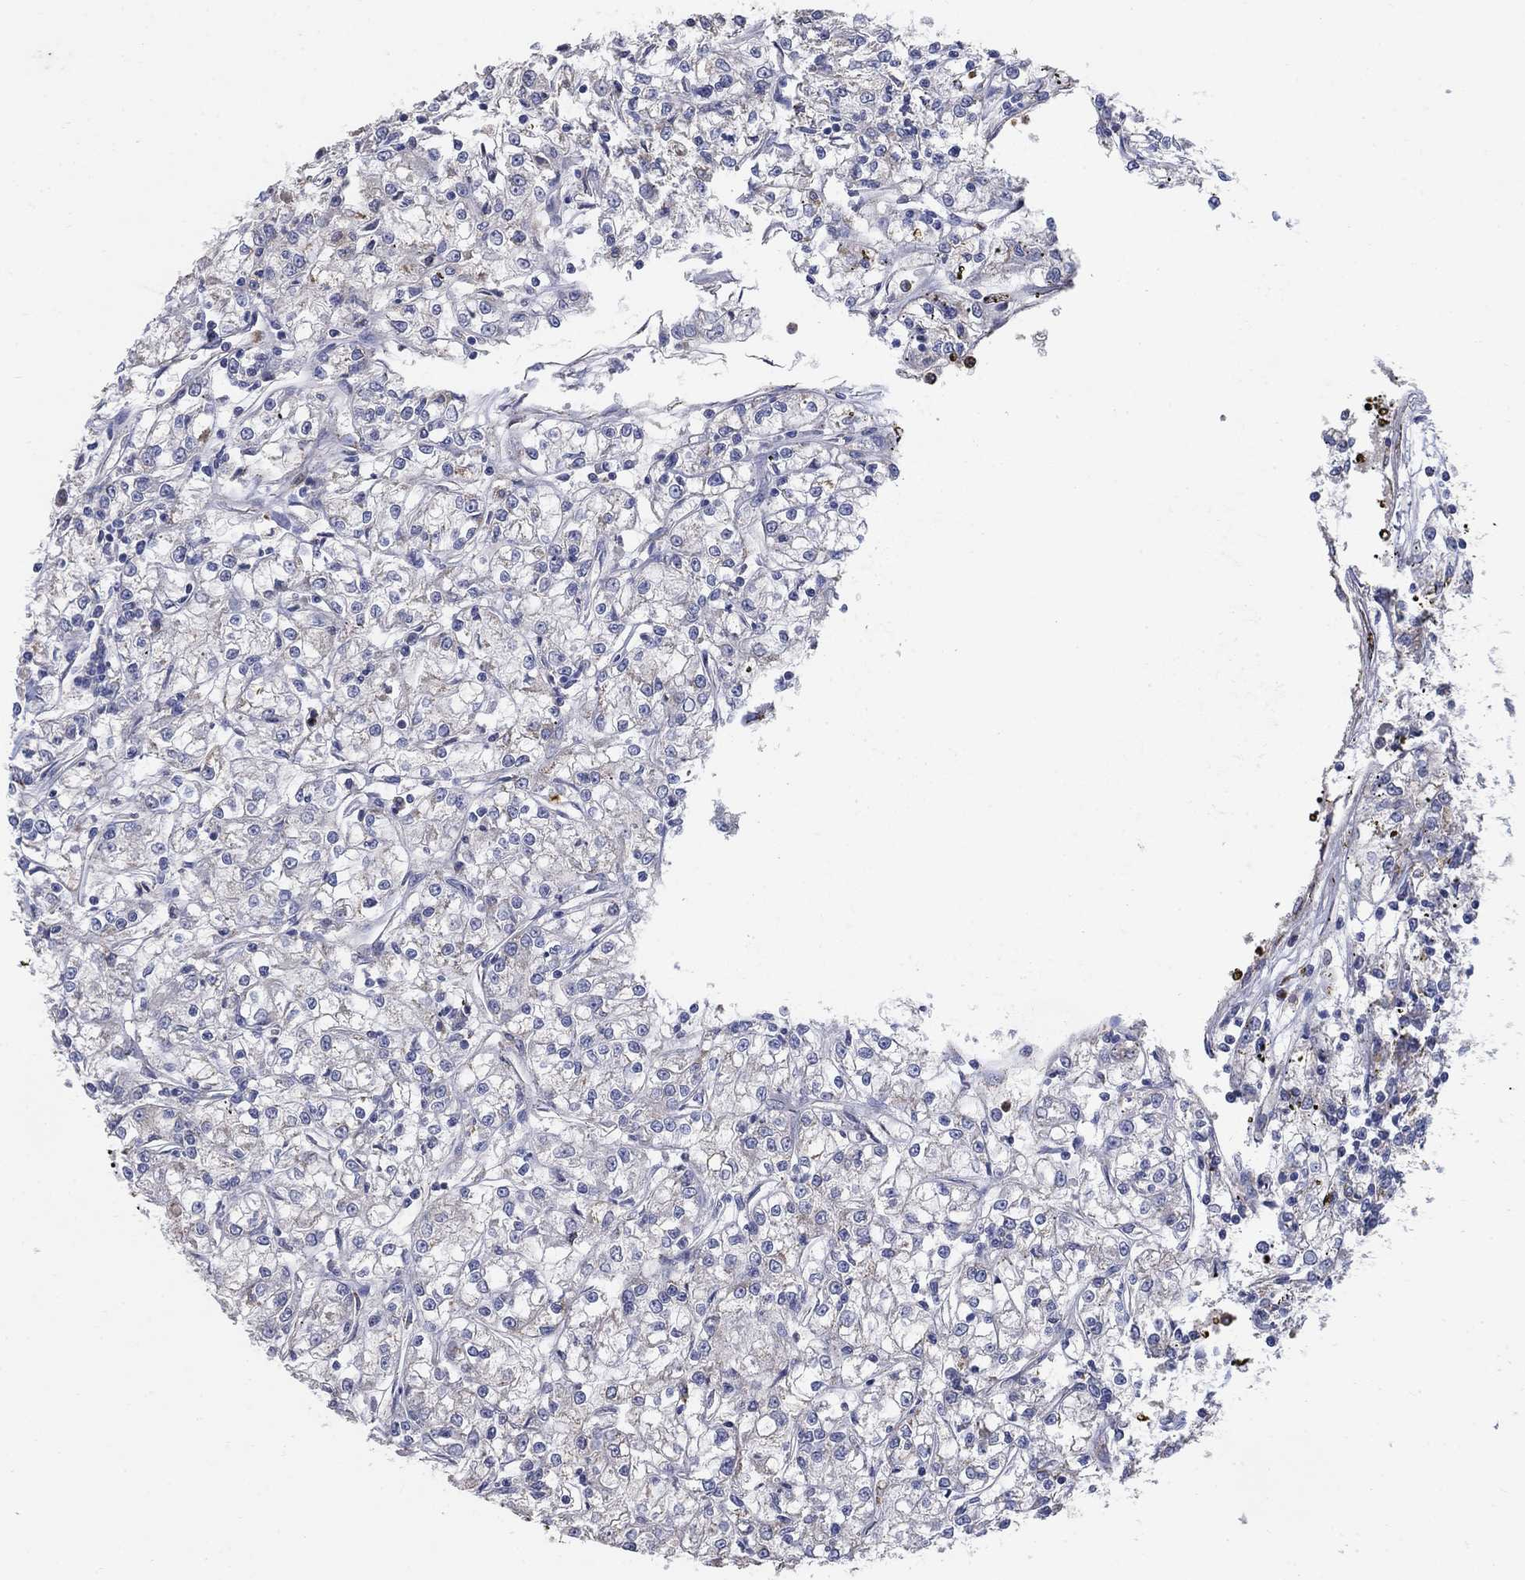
{"staining": {"intensity": "negative", "quantity": "none", "location": "none"}, "tissue": "renal cancer", "cell_type": "Tumor cells", "image_type": "cancer", "snomed": [{"axis": "morphology", "description": "Adenocarcinoma, NOS"}, {"axis": "topography", "description": "Kidney"}], "caption": "Immunohistochemical staining of human adenocarcinoma (renal) exhibits no significant positivity in tumor cells.", "gene": "PNPLA2", "patient": {"sex": "female", "age": 59}}